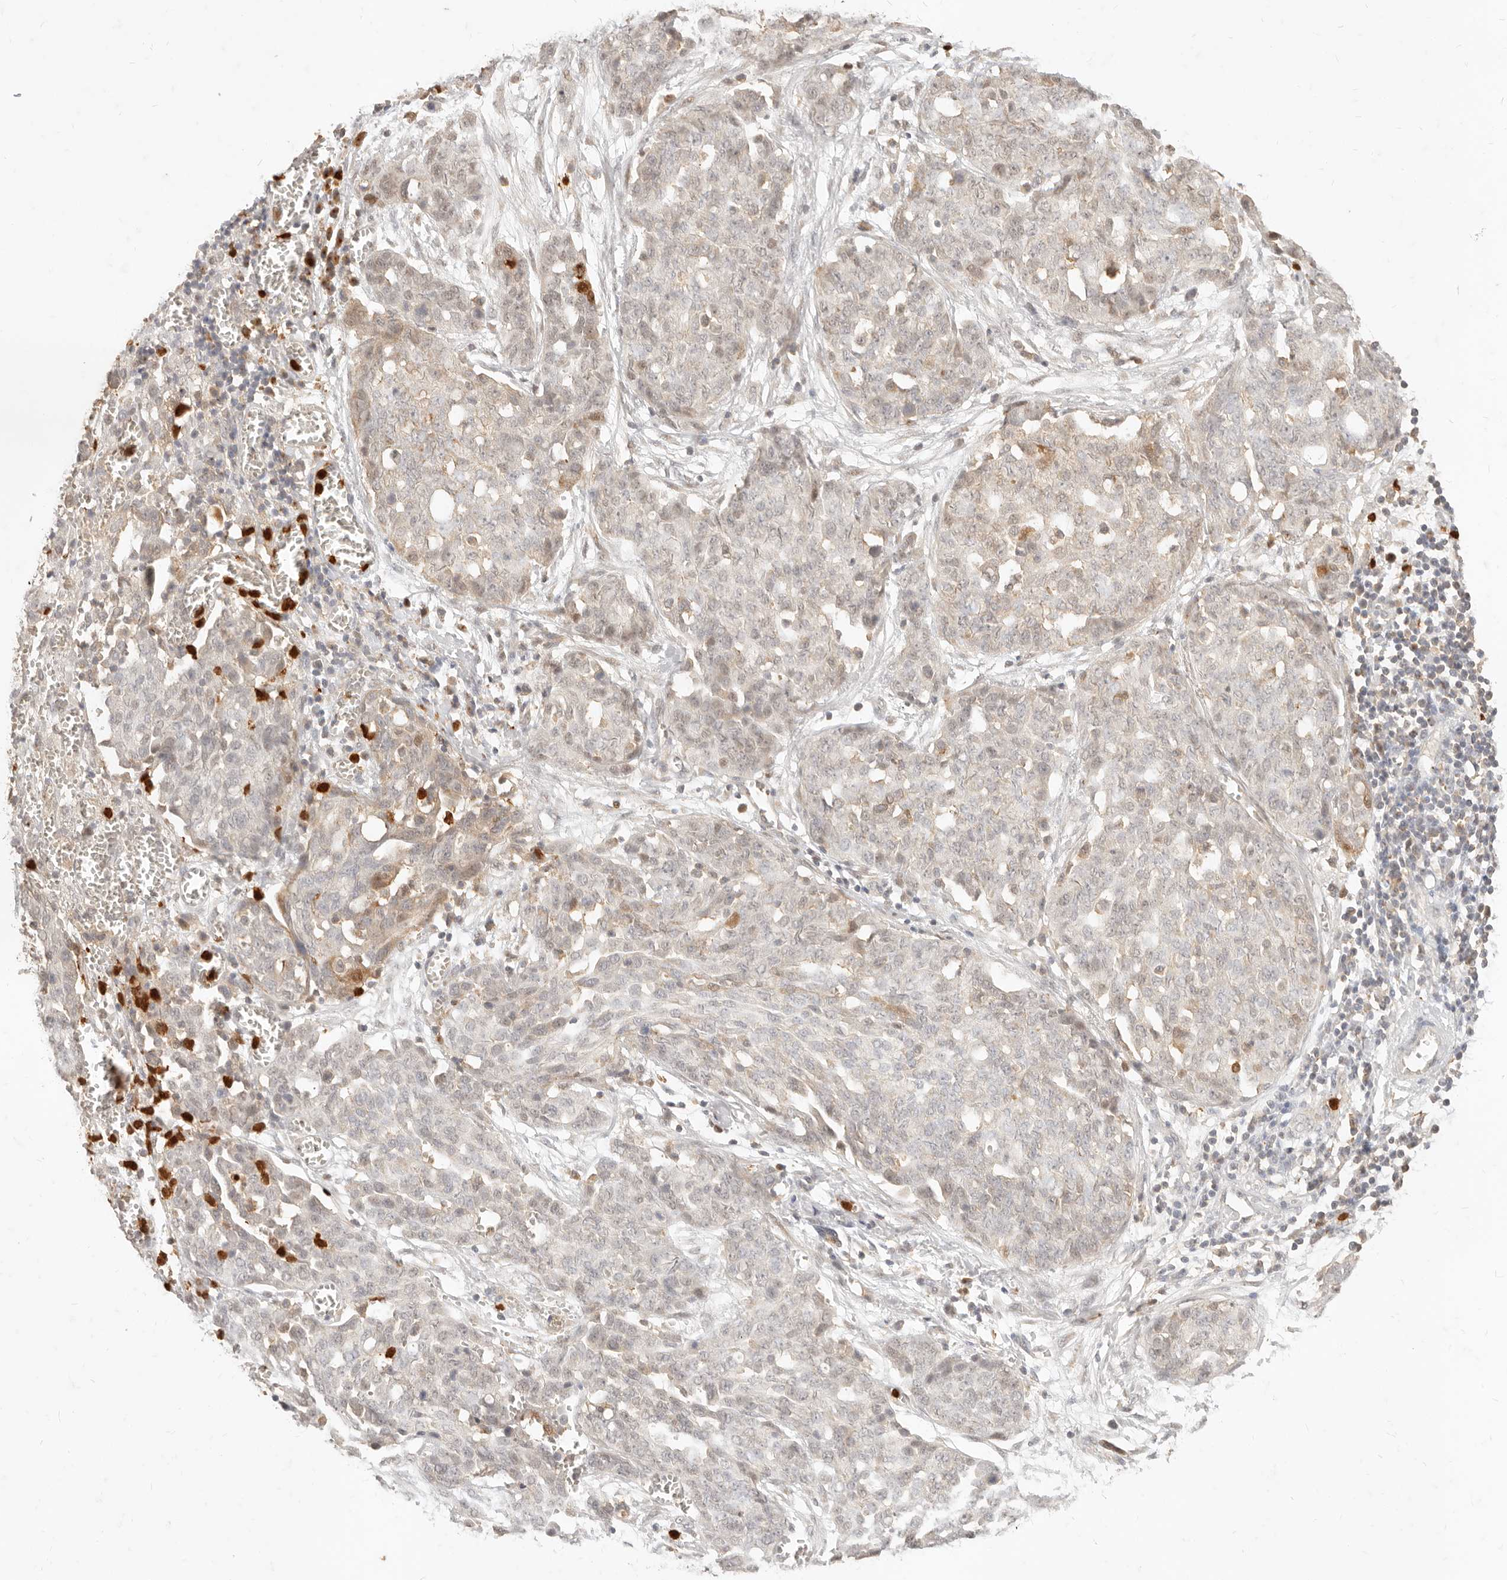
{"staining": {"intensity": "weak", "quantity": "<25%", "location": "cytoplasmic/membranous"}, "tissue": "ovarian cancer", "cell_type": "Tumor cells", "image_type": "cancer", "snomed": [{"axis": "morphology", "description": "Cystadenocarcinoma, serous, NOS"}, {"axis": "topography", "description": "Soft tissue"}, {"axis": "topography", "description": "Ovary"}], "caption": "An immunohistochemistry photomicrograph of ovarian cancer (serous cystadenocarcinoma) is shown. There is no staining in tumor cells of ovarian cancer (serous cystadenocarcinoma).", "gene": "TMTC2", "patient": {"sex": "female", "age": 57}}